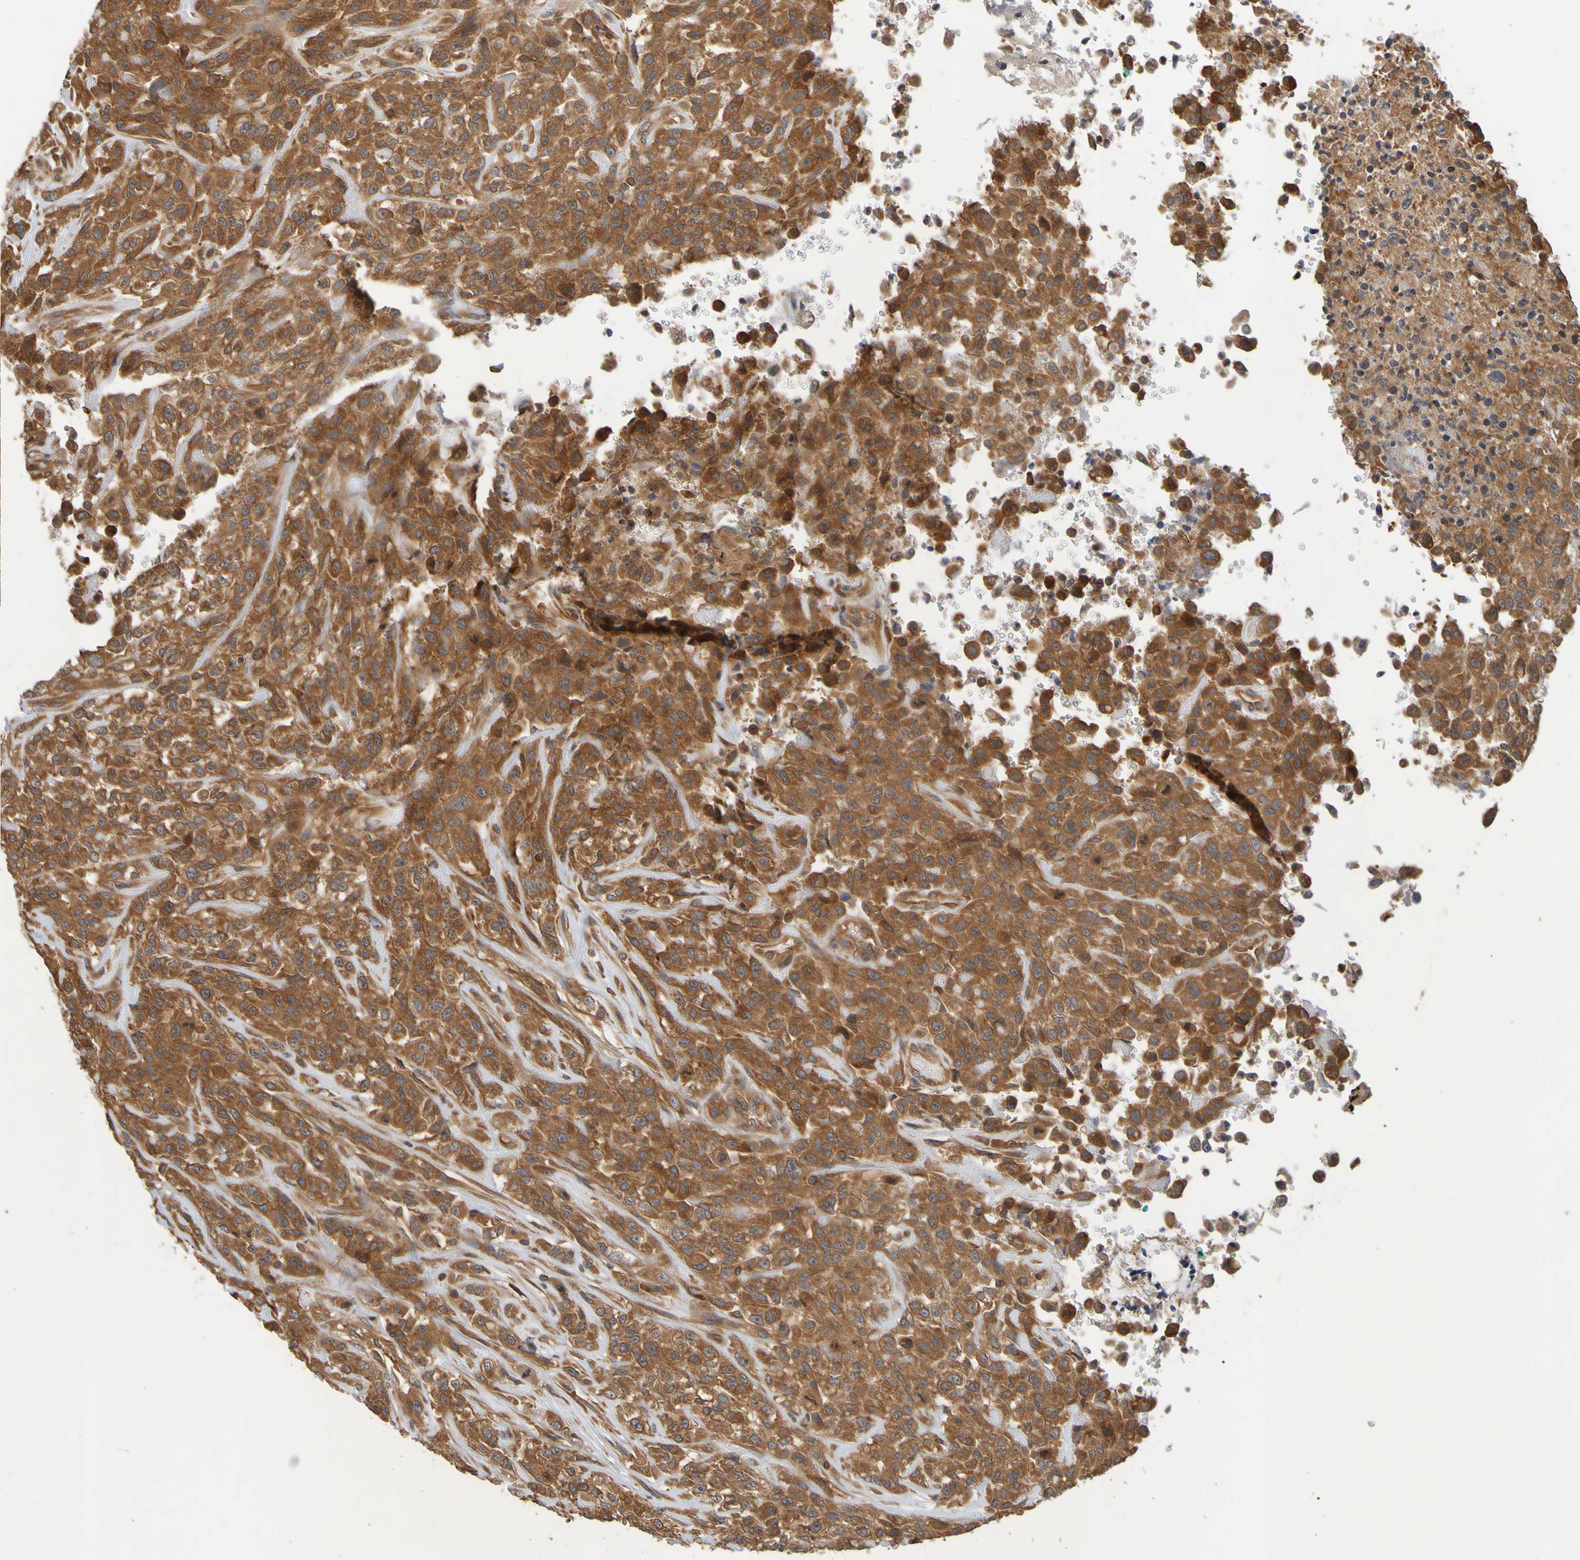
{"staining": {"intensity": "strong", "quantity": ">75%", "location": "cytoplasmic/membranous"}, "tissue": "urothelial cancer", "cell_type": "Tumor cells", "image_type": "cancer", "snomed": [{"axis": "morphology", "description": "Urothelial carcinoma, High grade"}, {"axis": "topography", "description": "Urinary bladder"}], "caption": "Immunohistochemical staining of high-grade urothelial carcinoma displays high levels of strong cytoplasmic/membranous protein staining in approximately >75% of tumor cells.", "gene": "OCRL", "patient": {"sex": "male", "age": 46}}